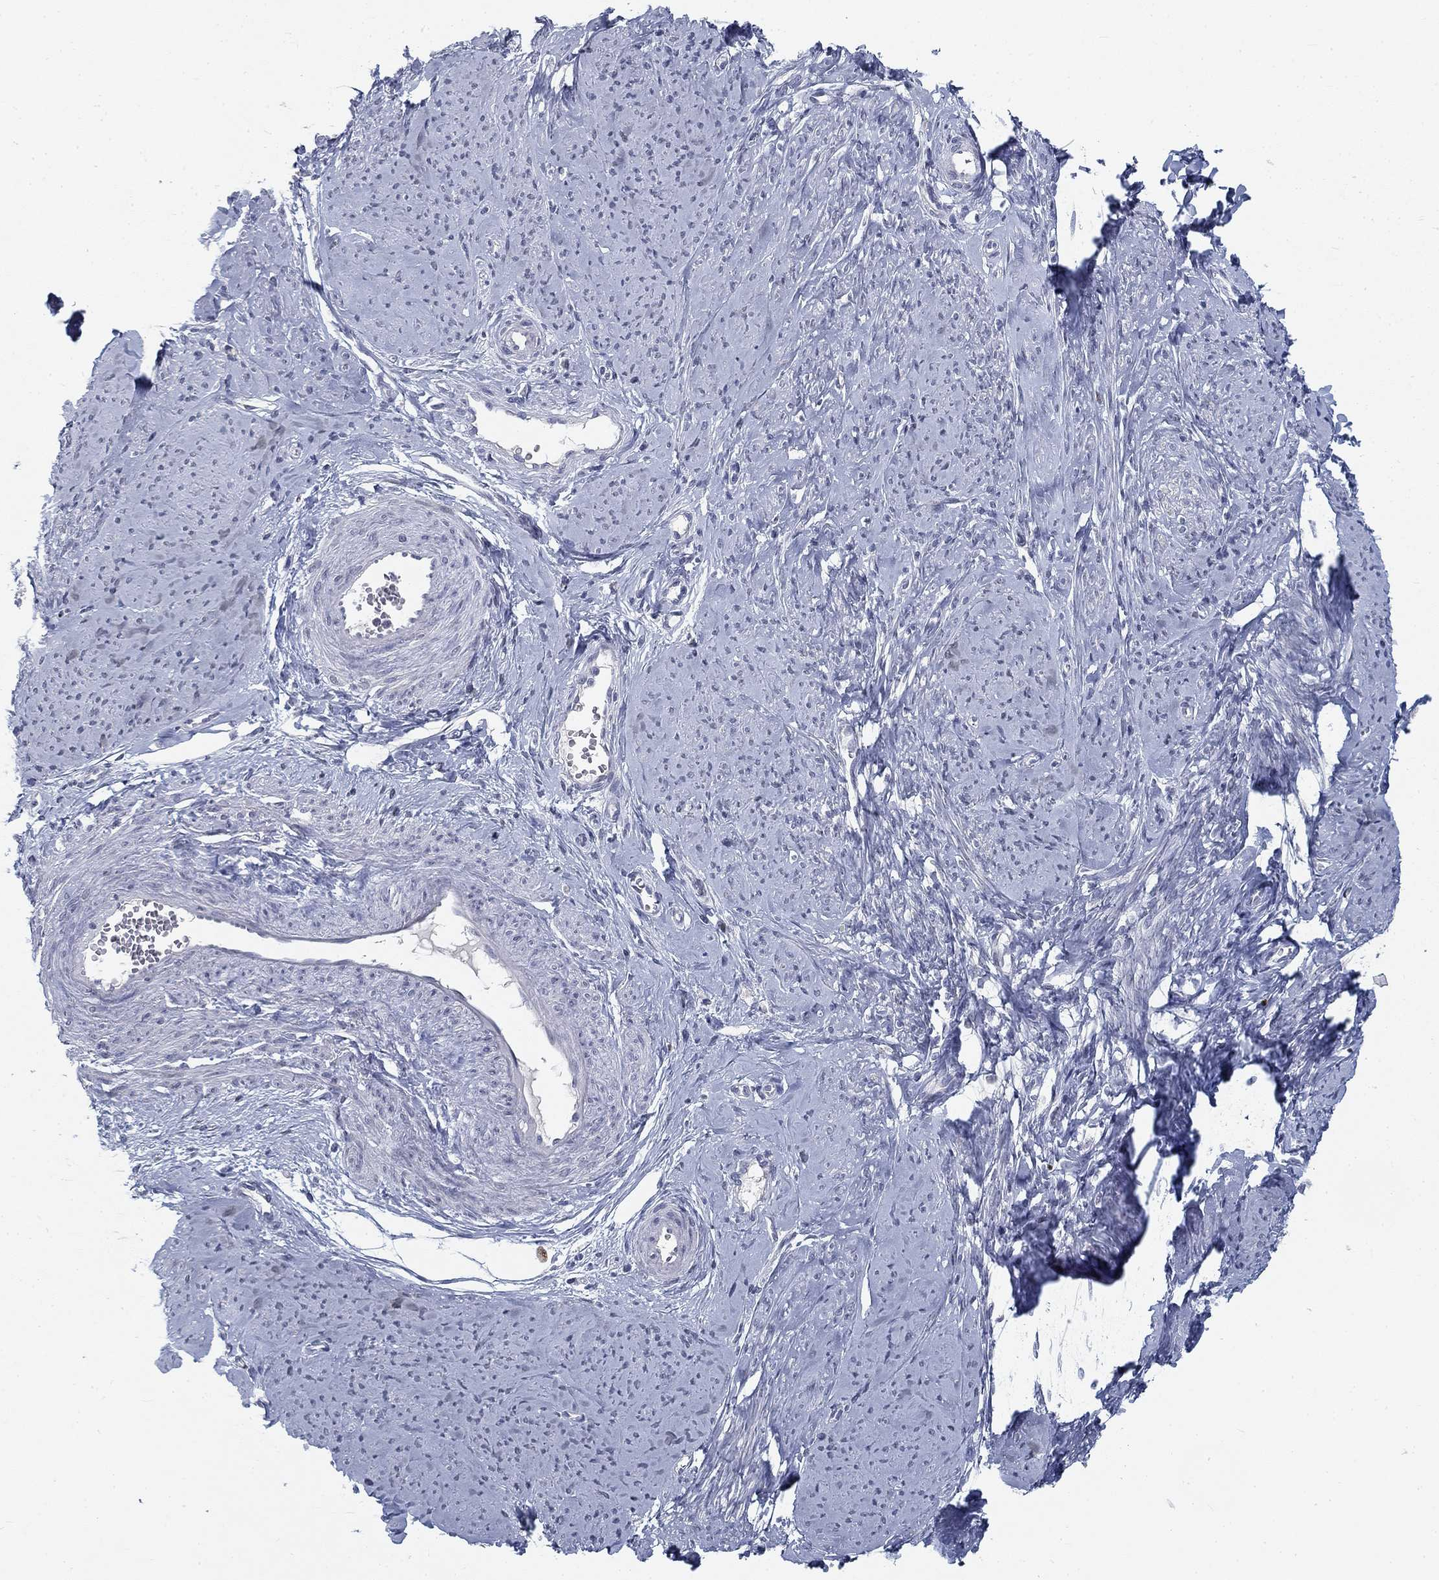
{"staining": {"intensity": "negative", "quantity": "none", "location": "none"}, "tissue": "smooth muscle", "cell_type": "Smooth muscle cells", "image_type": "normal", "snomed": [{"axis": "morphology", "description": "Normal tissue, NOS"}, {"axis": "topography", "description": "Smooth muscle"}], "caption": "The immunohistochemistry (IHC) micrograph has no significant staining in smooth muscle cells of smooth muscle.", "gene": "ATP1A3", "patient": {"sex": "female", "age": 48}}